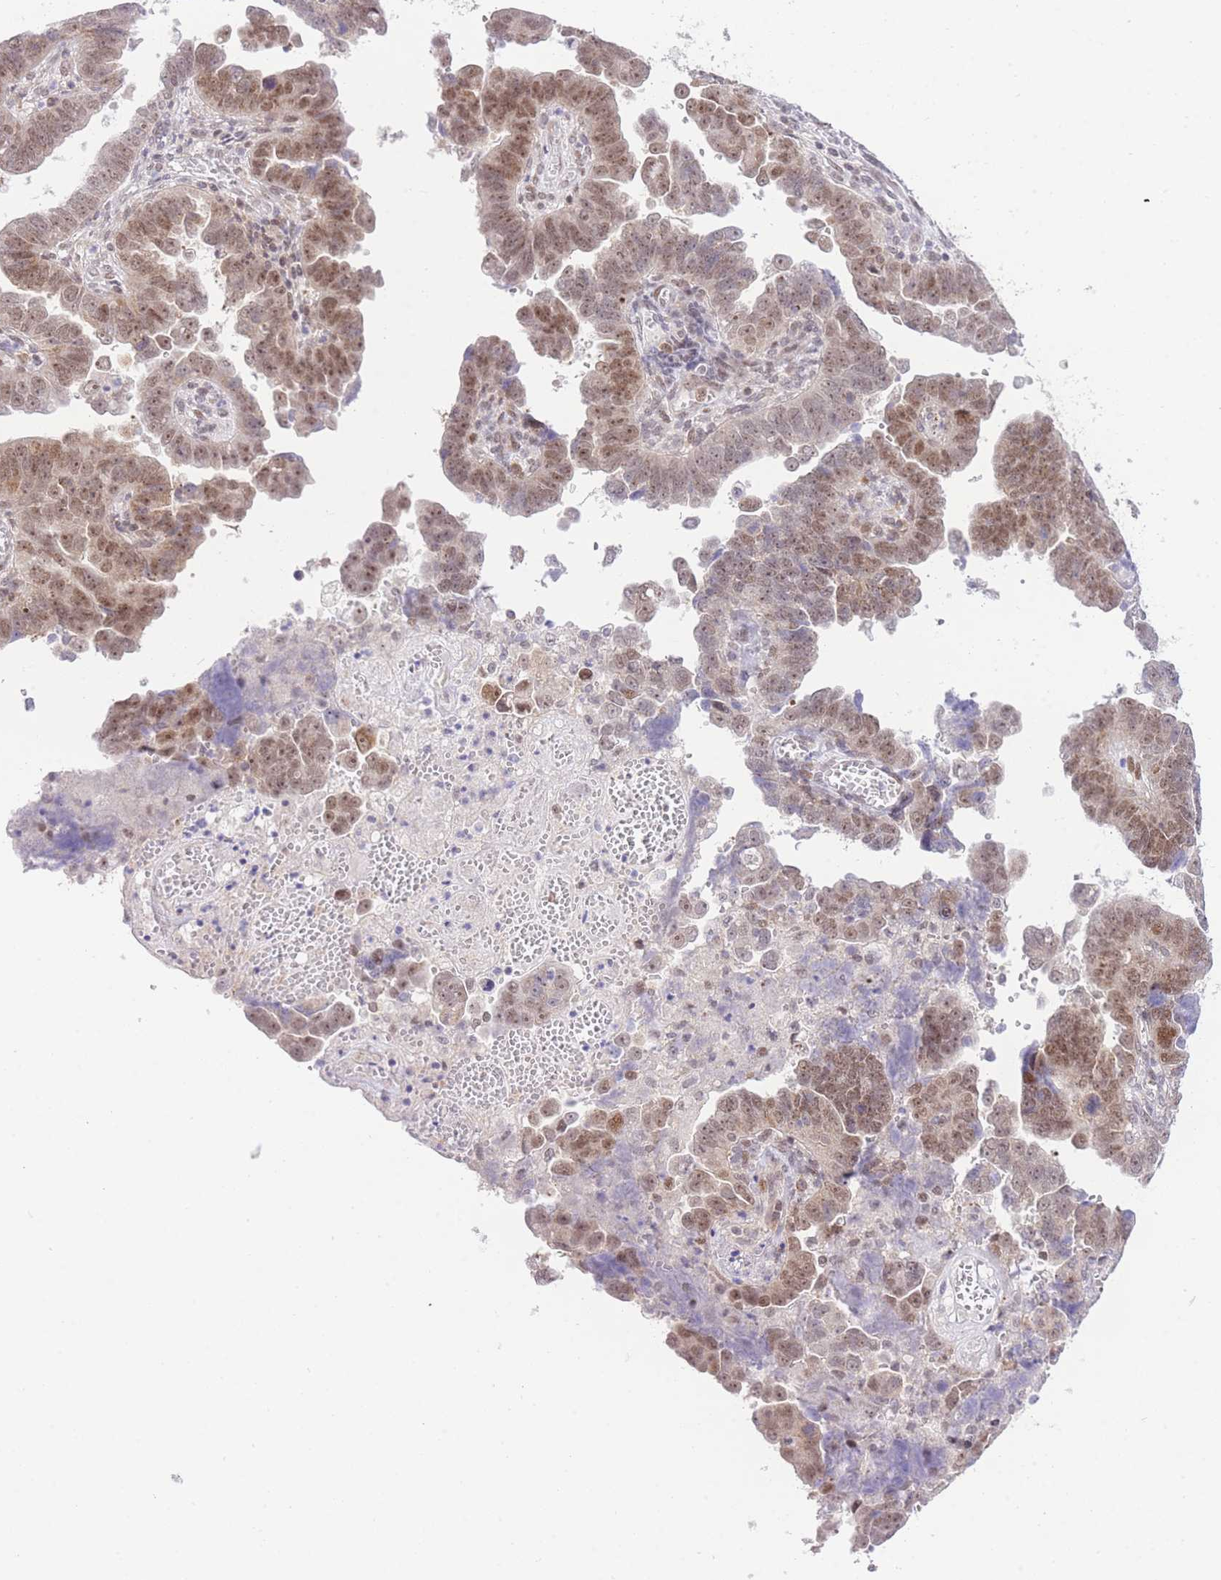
{"staining": {"intensity": "moderate", "quantity": ">75%", "location": "nuclear"}, "tissue": "endometrial cancer", "cell_type": "Tumor cells", "image_type": "cancer", "snomed": [{"axis": "morphology", "description": "Adenocarcinoma, NOS"}, {"axis": "topography", "description": "Endometrium"}], "caption": "Human endometrial cancer stained with a protein marker shows moderate staining in tumor cells.", "gene": "STK39", "patient": {"sex": "female", "age": 75}}